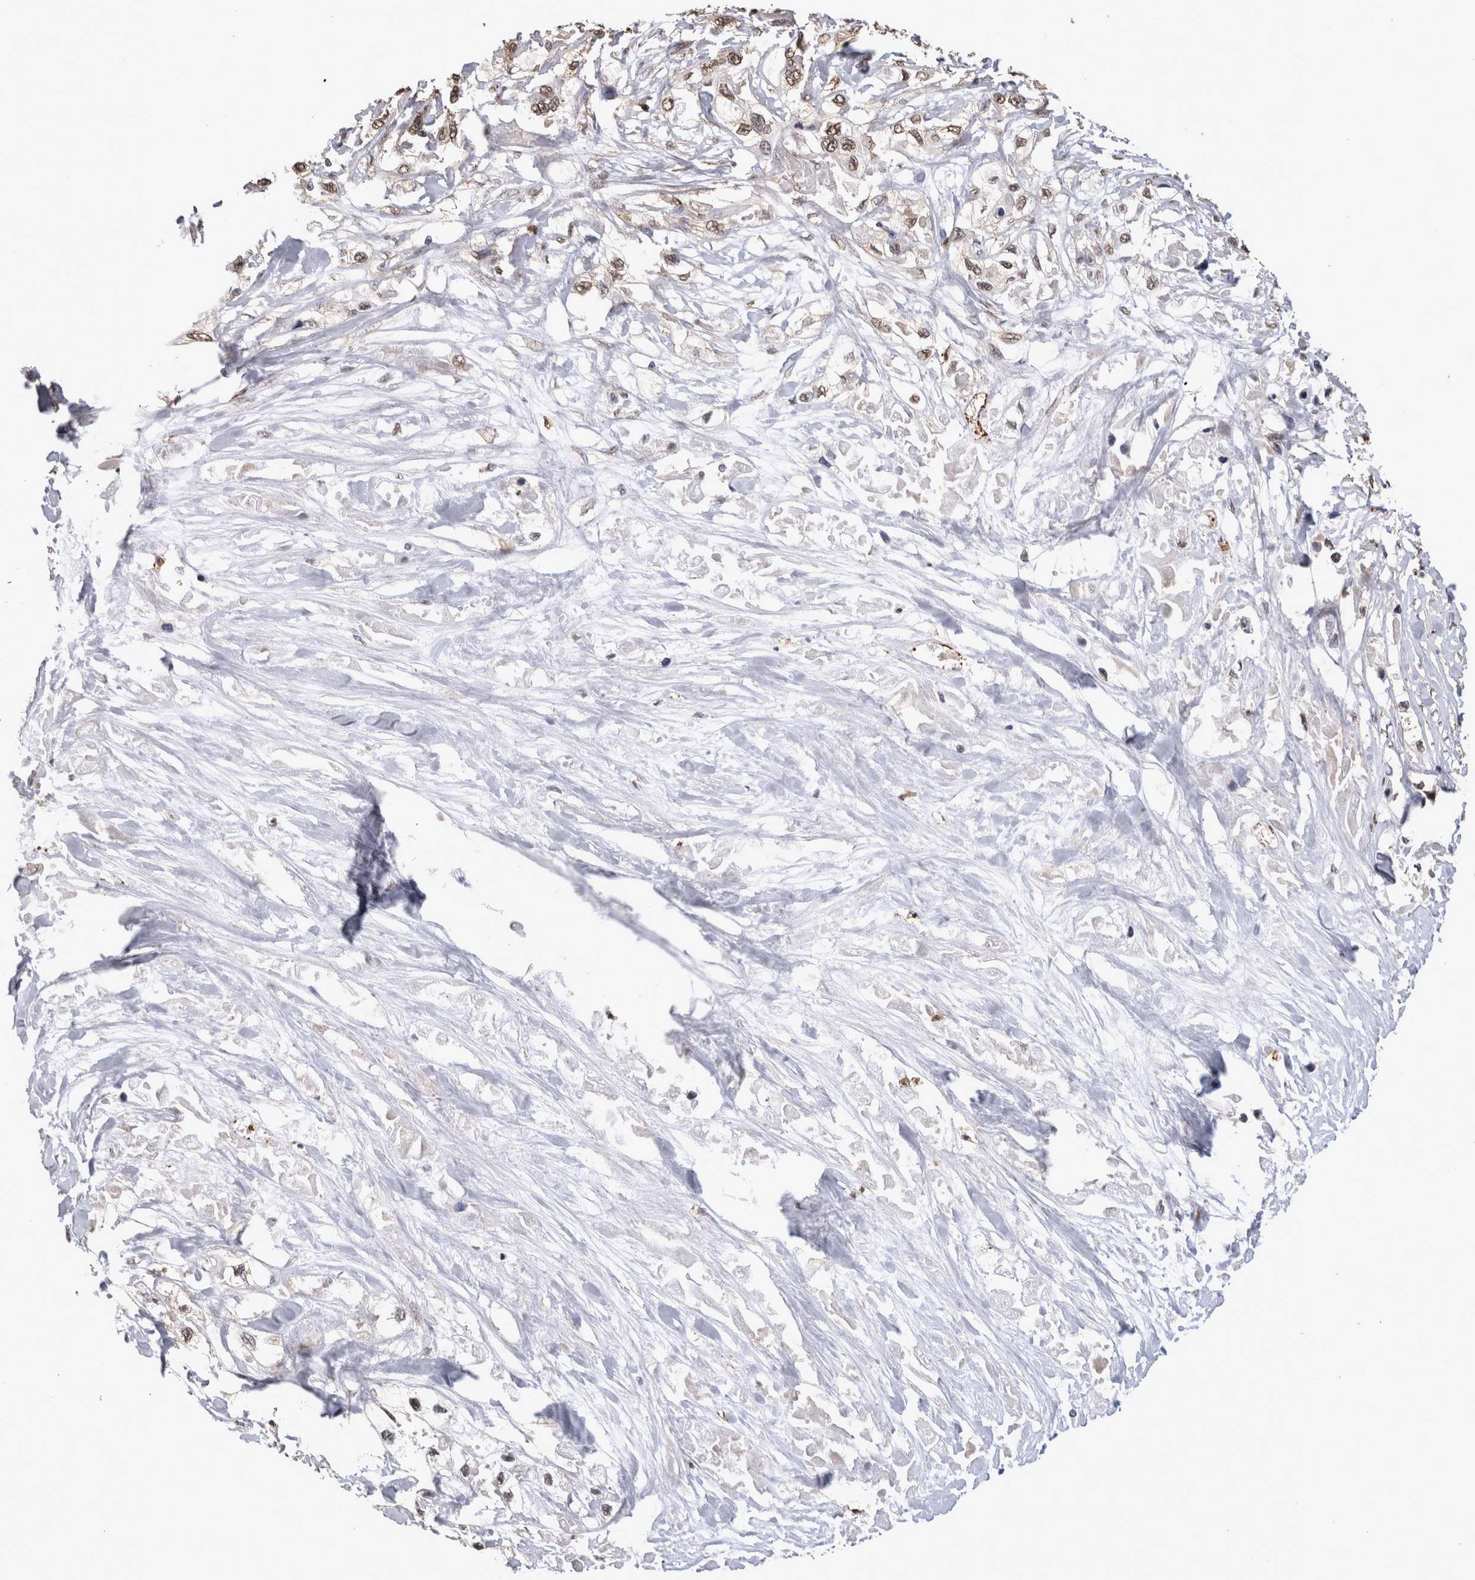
{"staining": {"intensity": "weak", "quantity": ">75%", "location": "nuclear"}, "tissue": "pancreatic cancer", "cell_type": "Tumor cells", "image_type": "cancer", "snomed": [{"axis": "morphology", "description": "Adenocarcinoma, NOS"}, {"axis": "topography", "description": "Pancreas"}], "caption": "Pancreatic cancer (adenocarcinoma) tissue demonstrates weak nuclear positivity in about >75% of tumor cells, visualized by immunohistochemistry.", "gene": "PAK4", "patient": {"sex": "female", "age": 70}}